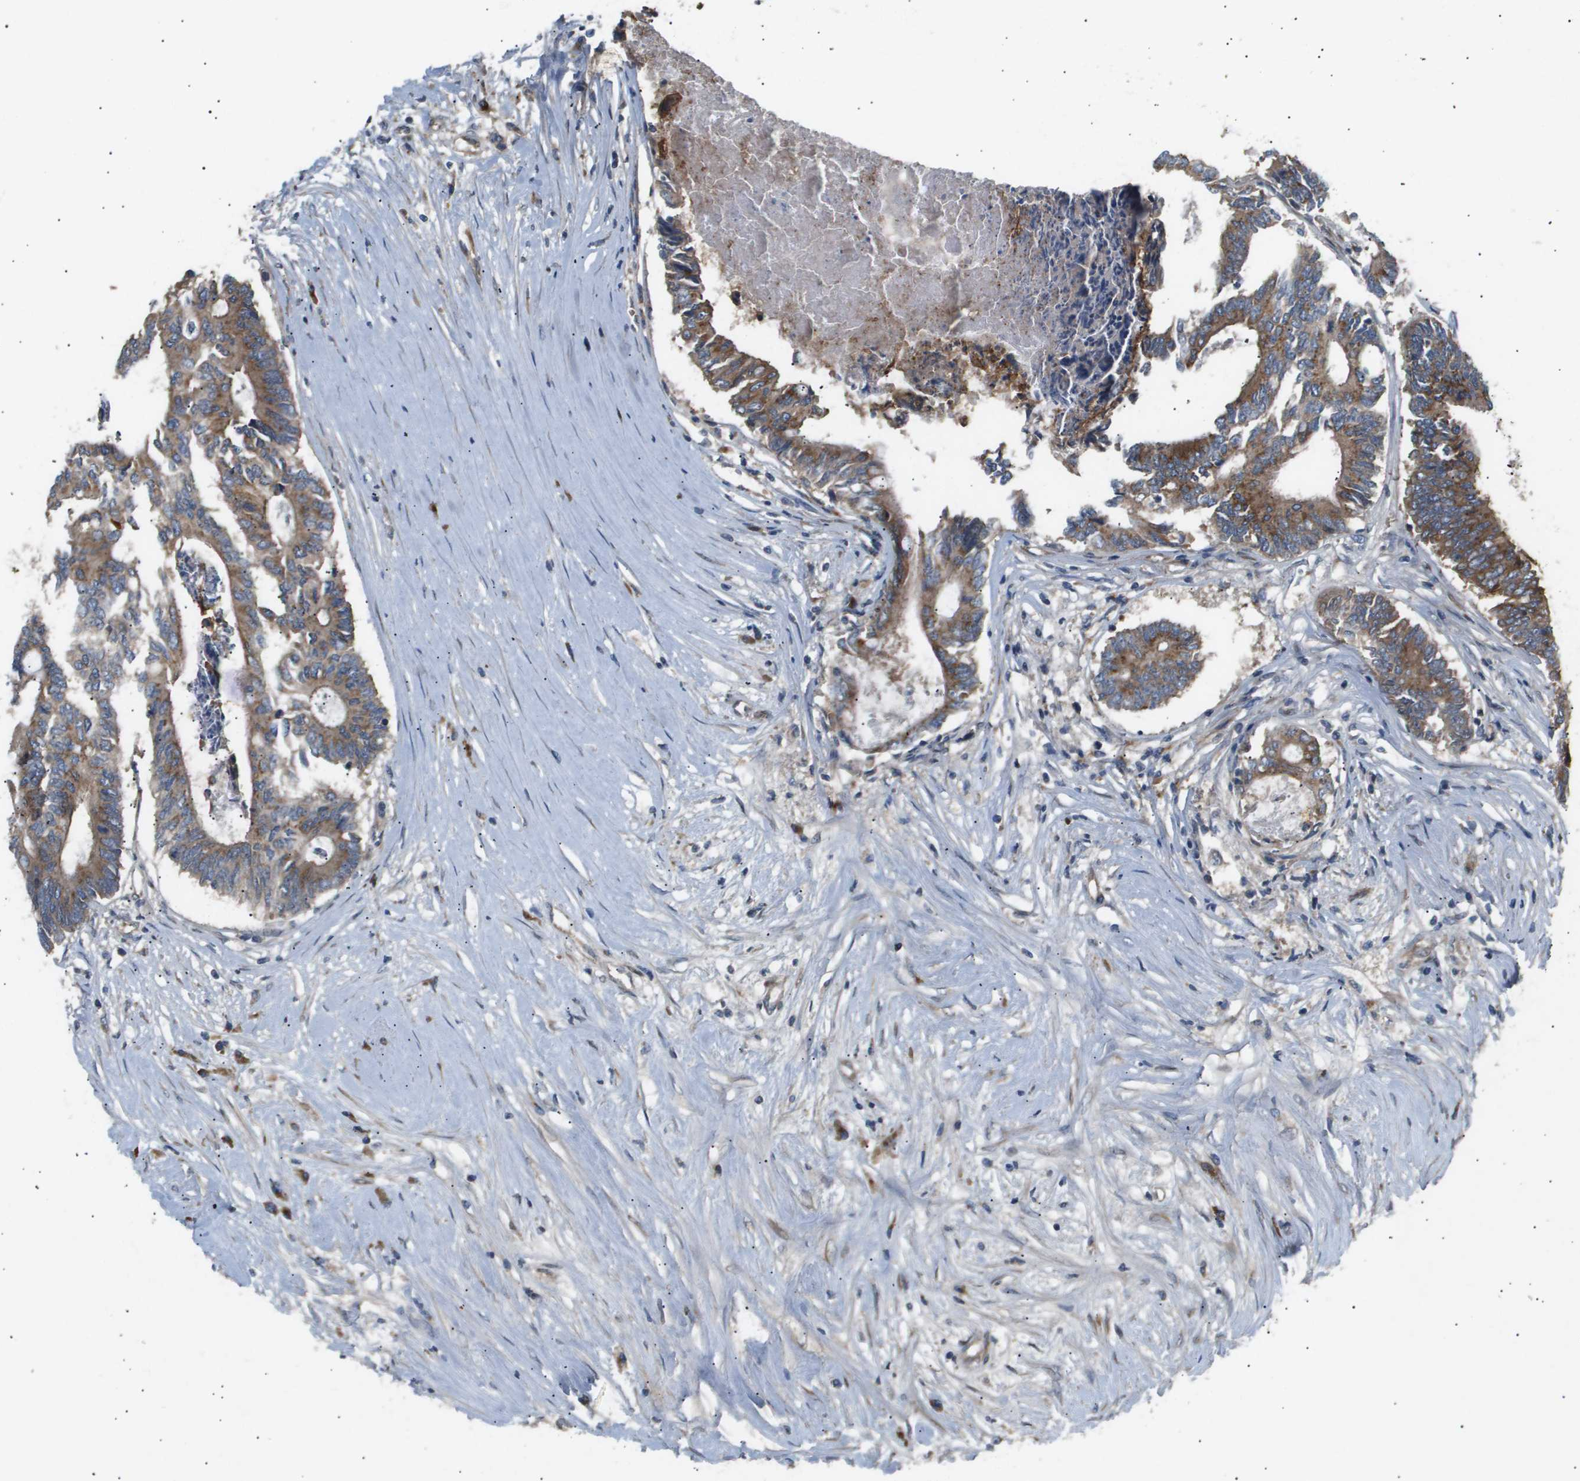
{"staining": {"intensity": "moderate", "quantity": "25%-75%", "location": "cytoplasmic/membranous"}, "tissue": "colorectal cancer", "cell_type": "Tumor cells", "image_type": "cancer", "snomed": [{"axis": "morphology", "description": "Adenocarcinoma, NOS"}, {"axis": "topography", "description": "Rectum"}], "caption": "Immunohistochemical staining of human adenocarcinoma (colorectal) demonstrates medium levels of moderate cytoplasmic/membranous expression in about 25%-75% of tumor cells.", "gene": "LYSMD3", "patient": {"sex": "male", "age": 63}}